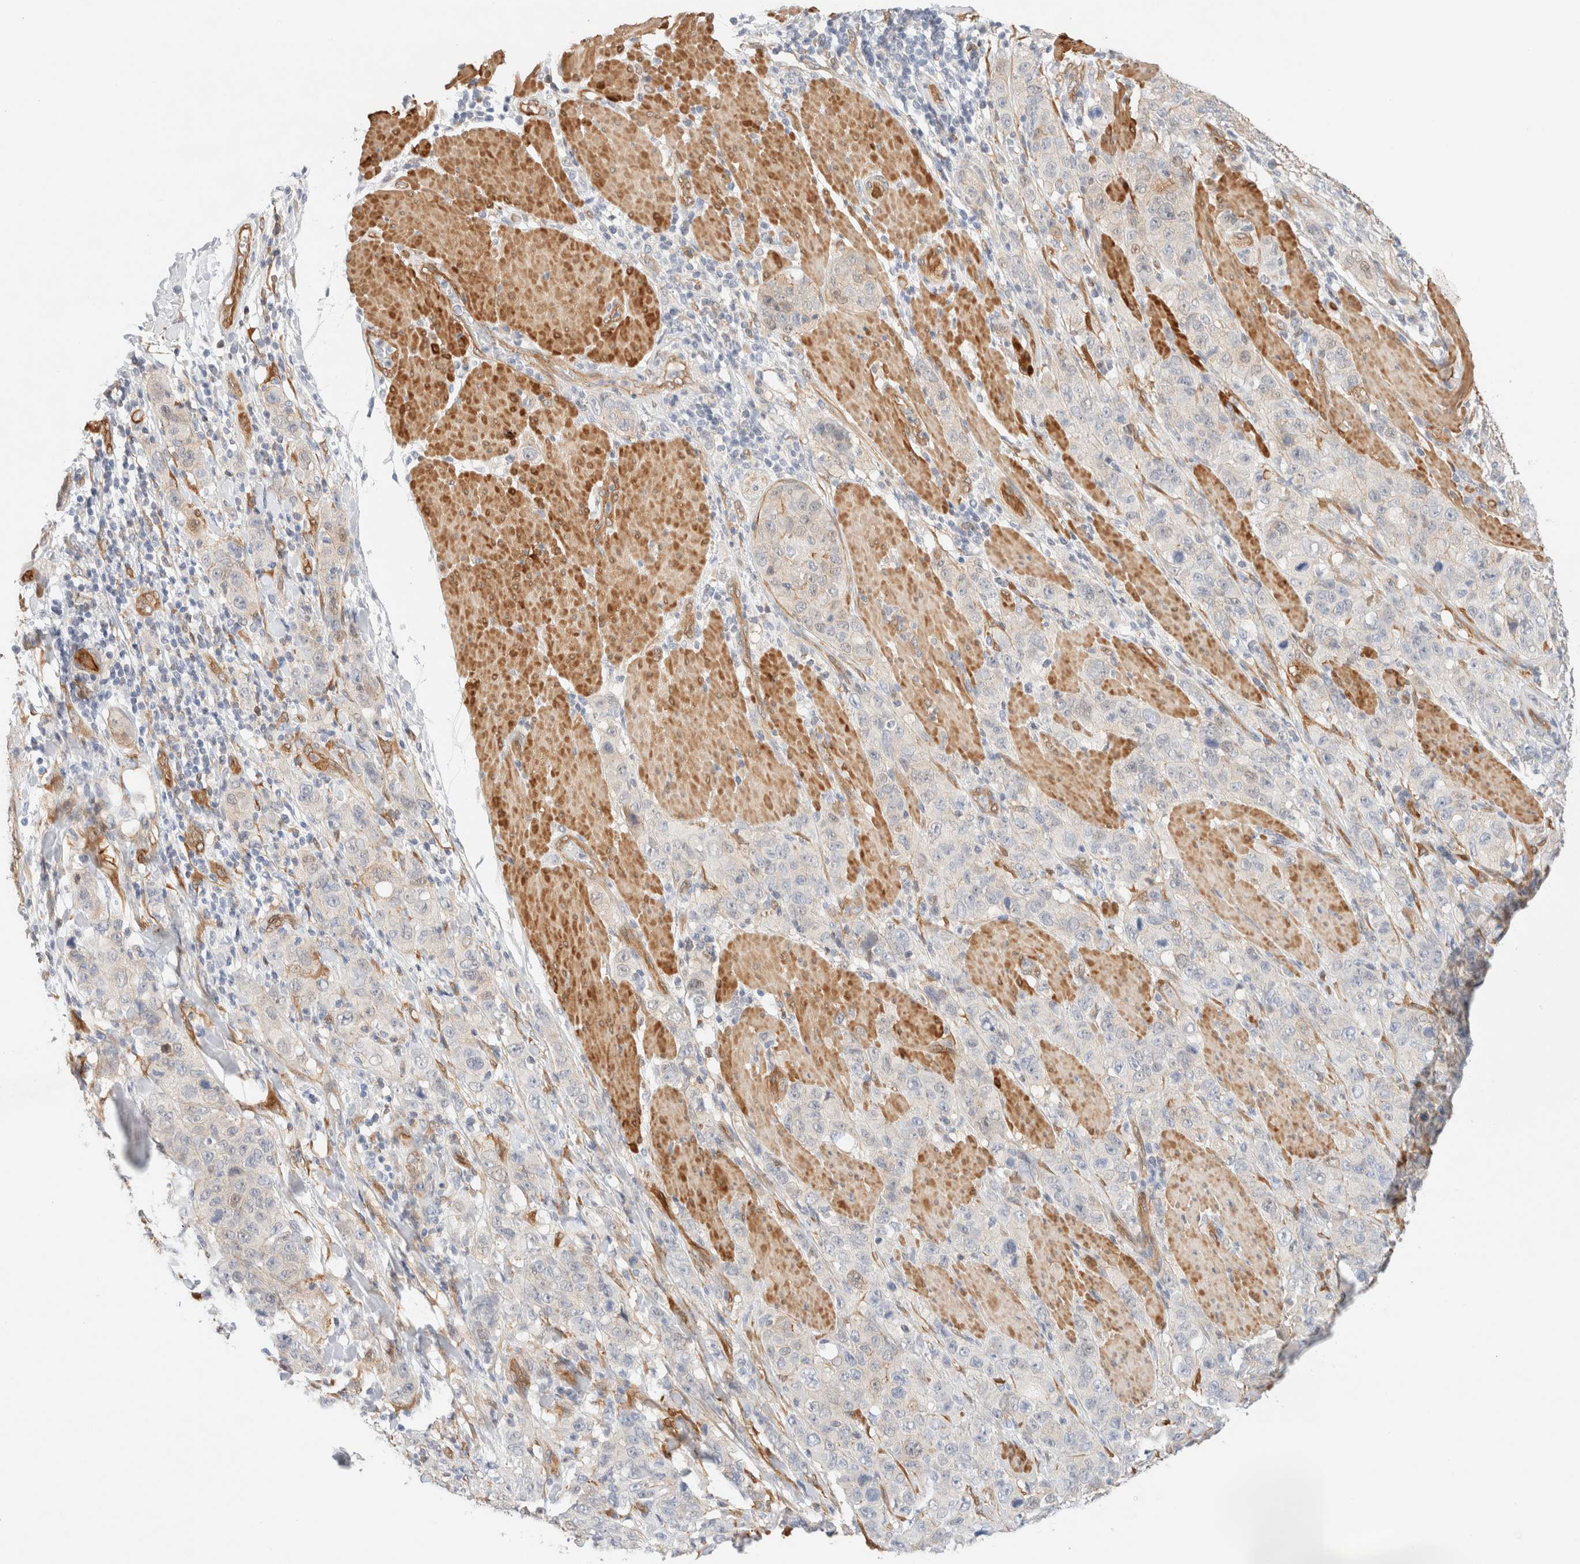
{"staining": {"intensity": "negative", "quantity": "none", "location": "none"}, "tissue": "stomach cancer", "cell_type": "Tumor cells", "image_type": "cancer", "snomed": [{"axis": "morphology", "description": "Adenocarcinoma, NOS"}, {"axis": "topography", "description": "Stomach"}], "caption": "There is no significant expression in tumor cells of adenocarcinoma (stomach). (DAB (3,3'-diaminobenzidine) IHC, high magnification).", "gene": "LMCD1", "patient": {"sex": "male", "age": 48}}